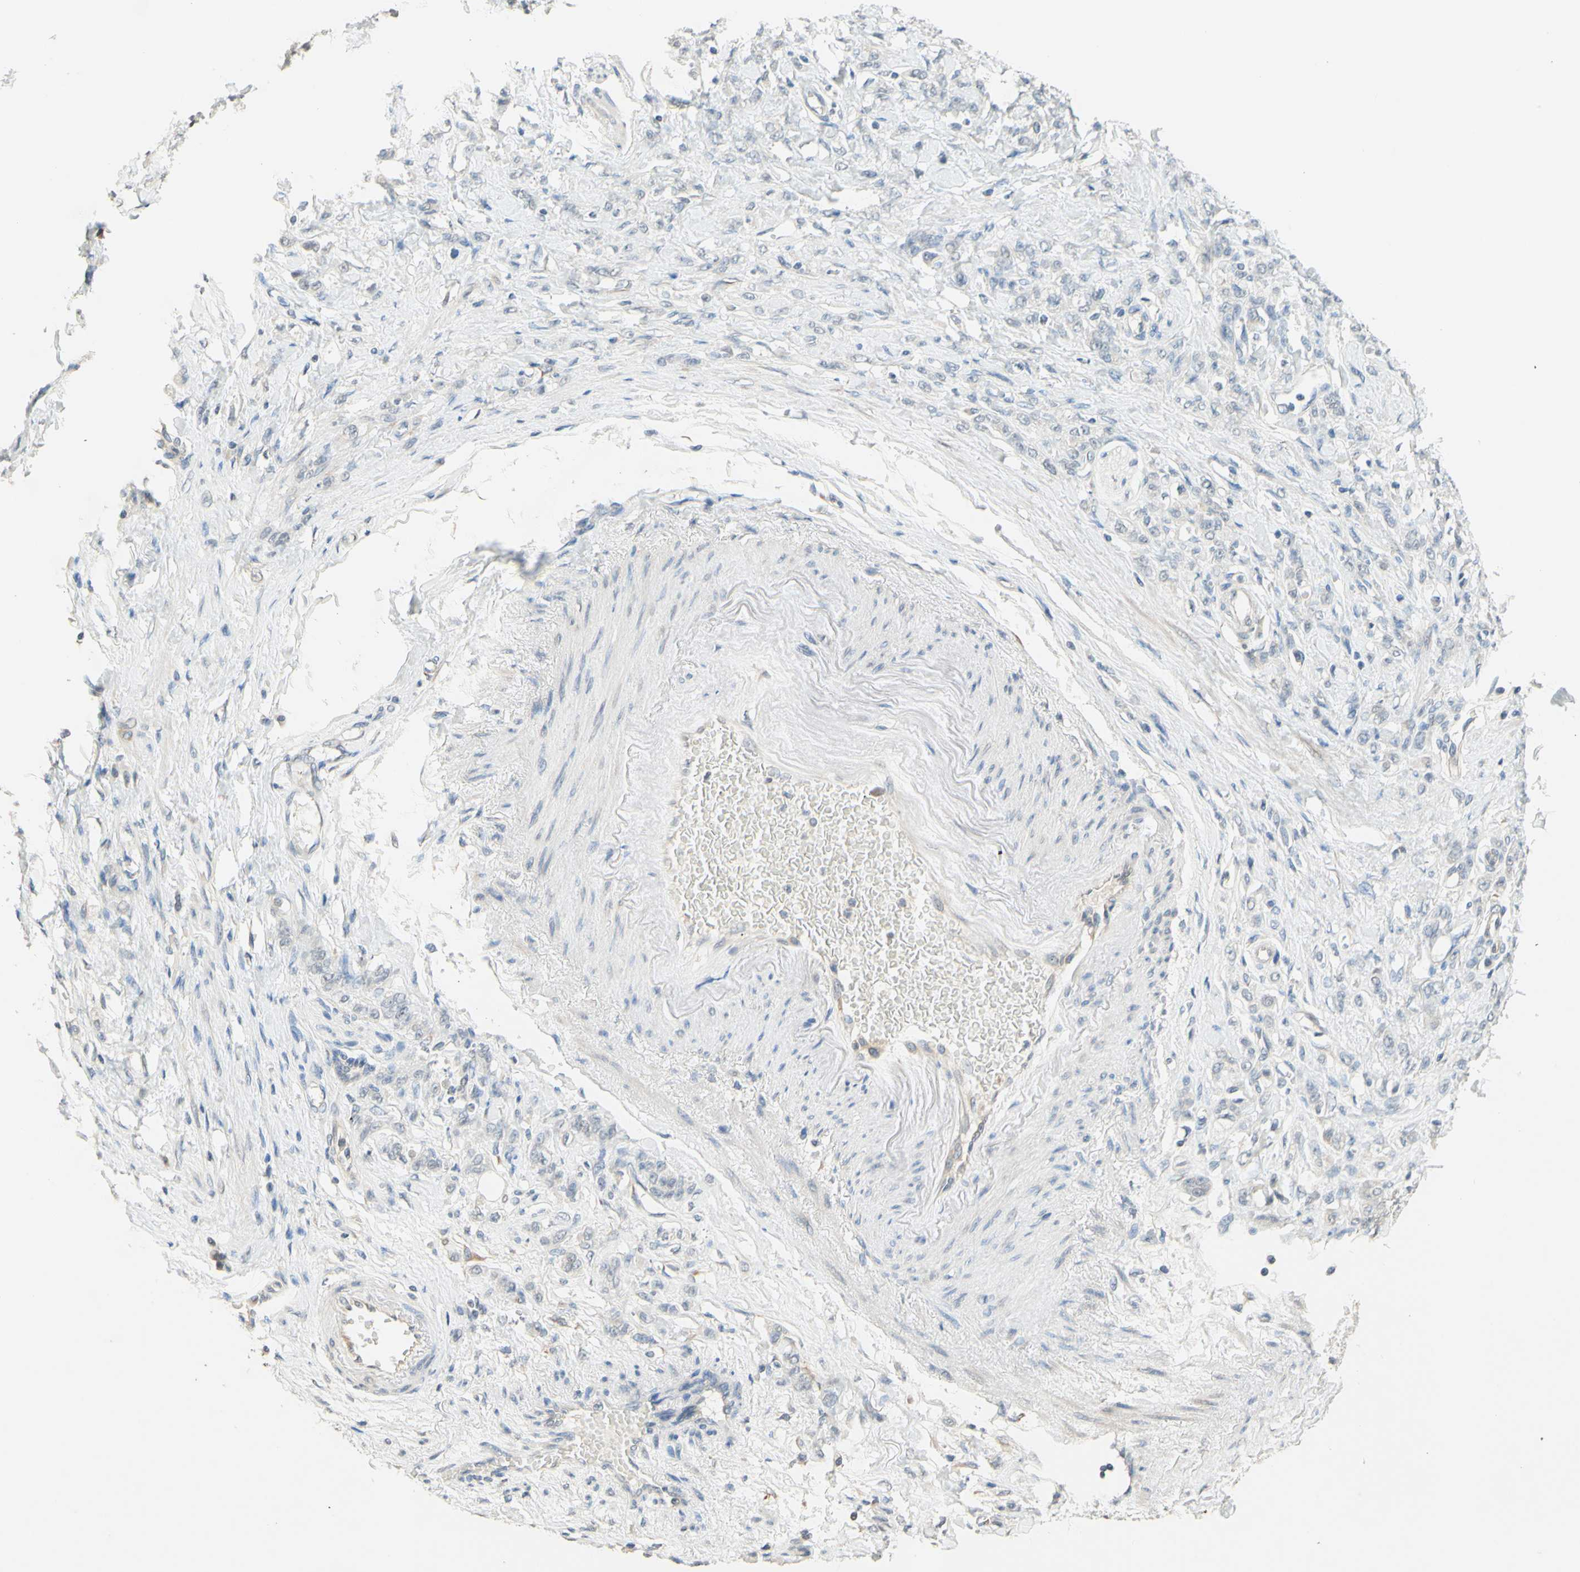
{"staining": {"intensity": "negative", "quantity": "none", "location": "none"}, "tissue": "stomach cancer", "cell_type": "Tumor cells", "image_type": "cancer", "snomed": [{"axis": "morphology", "description": "Adenocarcinoma, NOS"}, {"axis": "topography", "description": "Stomach"}], "caption": "A histopathology image of human stomach cancer (adenocarcinoma) is negative for staining in tumor cells. (Brightfield microscopy of DAB immunohistochemistry (IHC) at high magnification).", "gene": "MAG", "patient": {"sex": "male", "age": 82}}